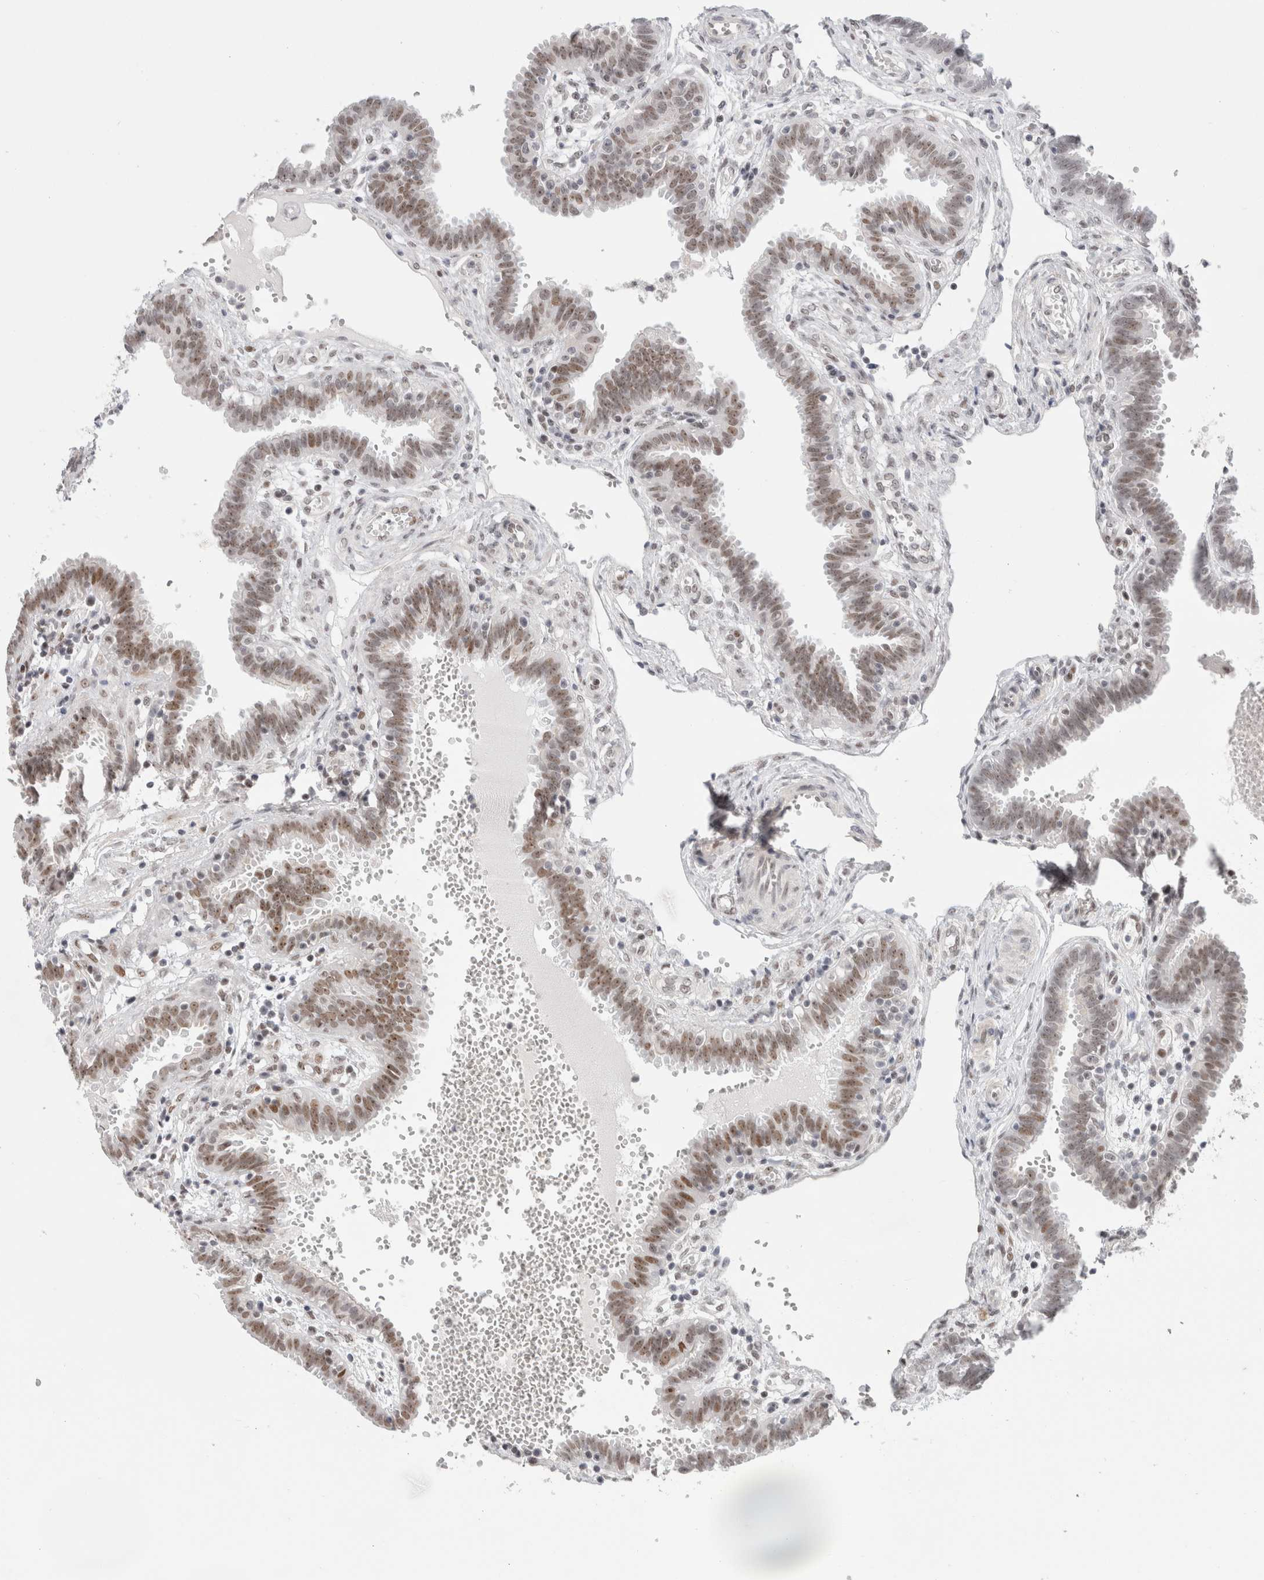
{"staining": {"intensity": "moderate", "quantity": "25%-75%", "location": "nuclear"}, "tissue": "fallopian tube", "cell_type": "Glandular cells", "image_type": "normal", "snomed": [{"axis": "morphology", "description": "Normal tissue, NOS"}, {"axis": "topography", "description": "Fallopian tube"}, {"axis": "topography", "description": "Placenta"}], "caption": "This image demonstrates immunohistochemistry (IHC) staining of benign fallopian tube, with medium moderate nuclear staining in about 25%-75% of glandular cells.", "gene": "SENP6", "patient": {"sex": "female", "age": 32}}